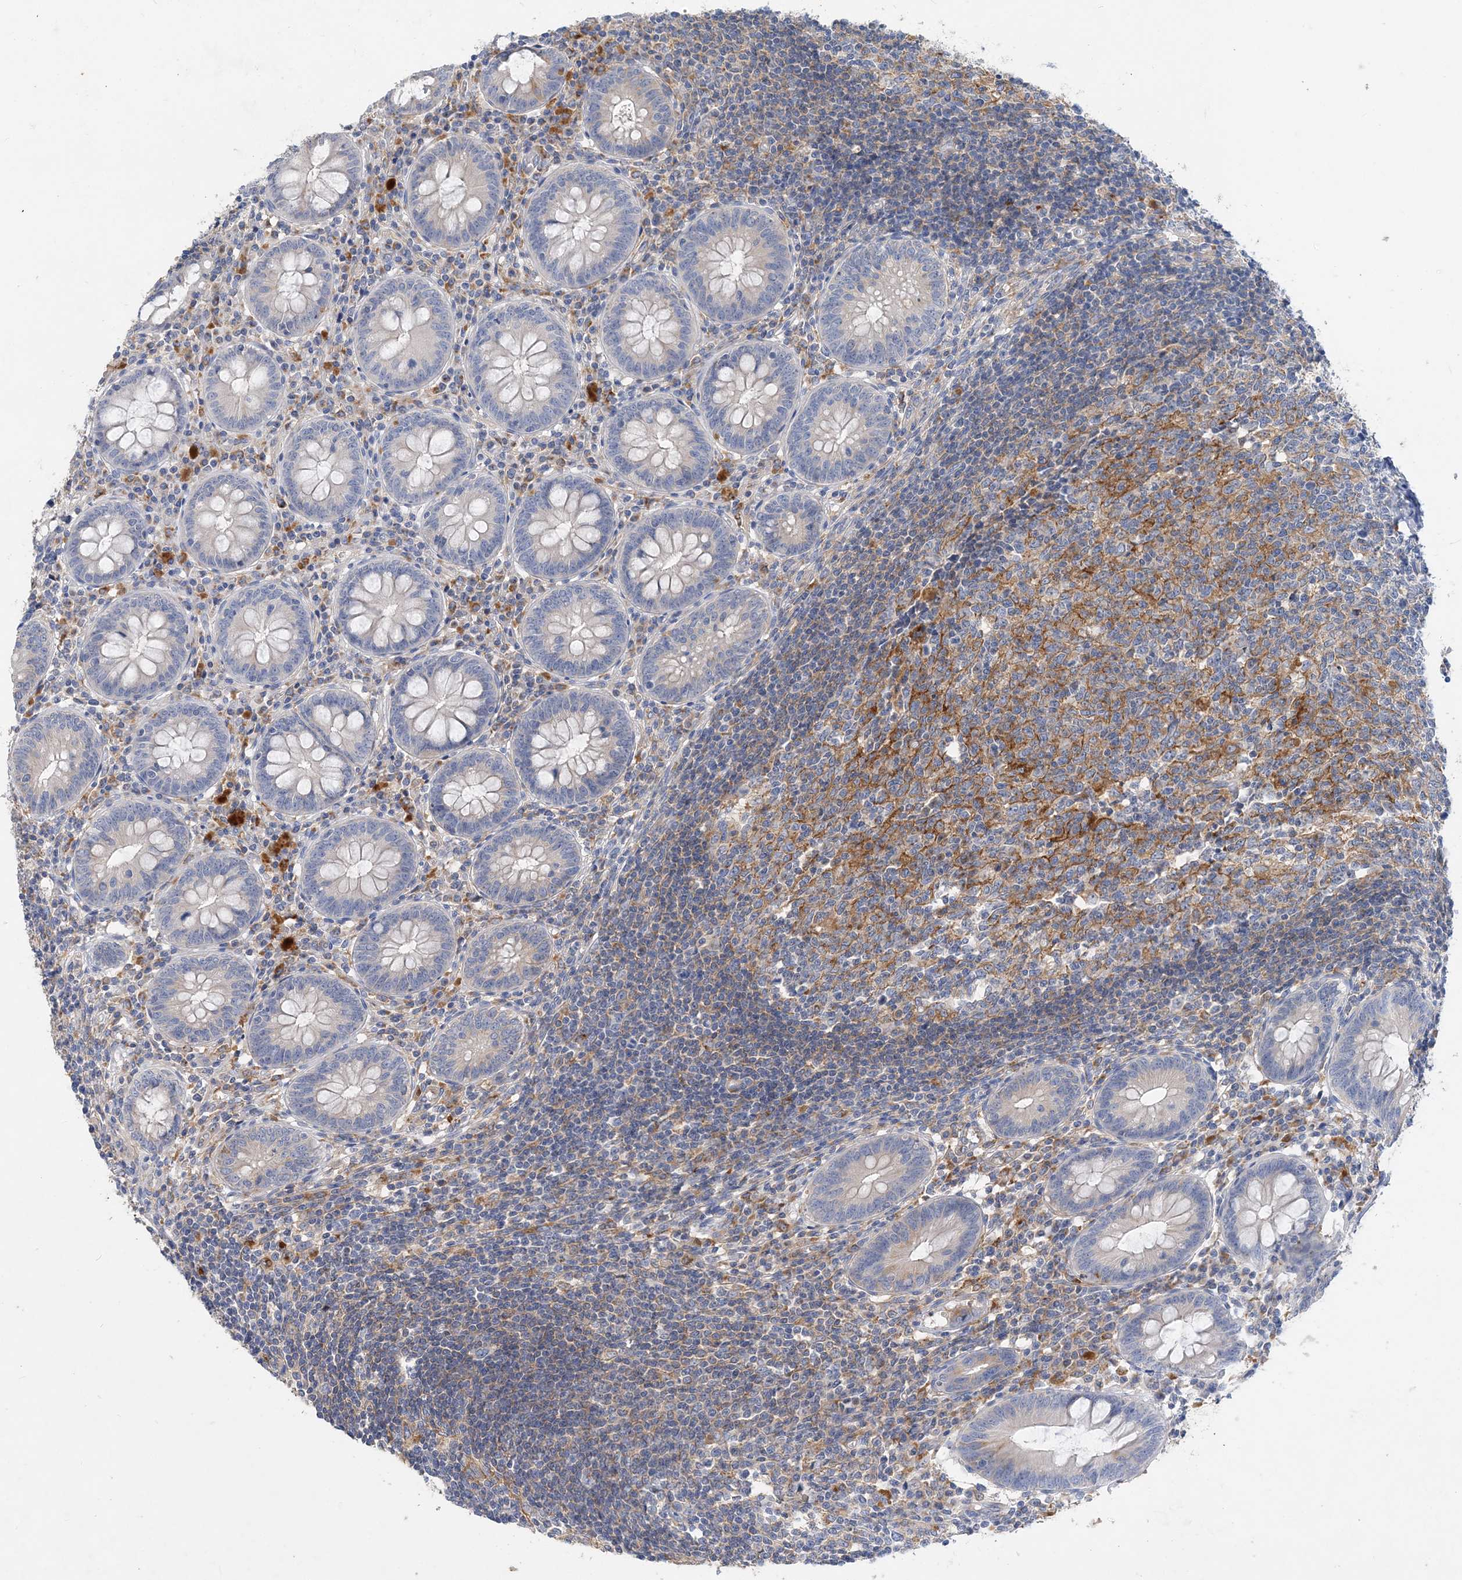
{"staining": {"intensity": "negative", "quantity": "none", "location": "none"}, "tissue": "appendix", "cell_type": "Glandular cells", "image_type": "normal", "snomed": [{"axis": "morphology", "description": "Normal tissue, NOS"}, {"axis": "topography", "description": "Appendix"}], "caption": "Protein analysis of normal appendix demonstrates no significant staining in glandular cells.", "gene": "GRINA", "patient": {"sex": "female", "age": 54}}